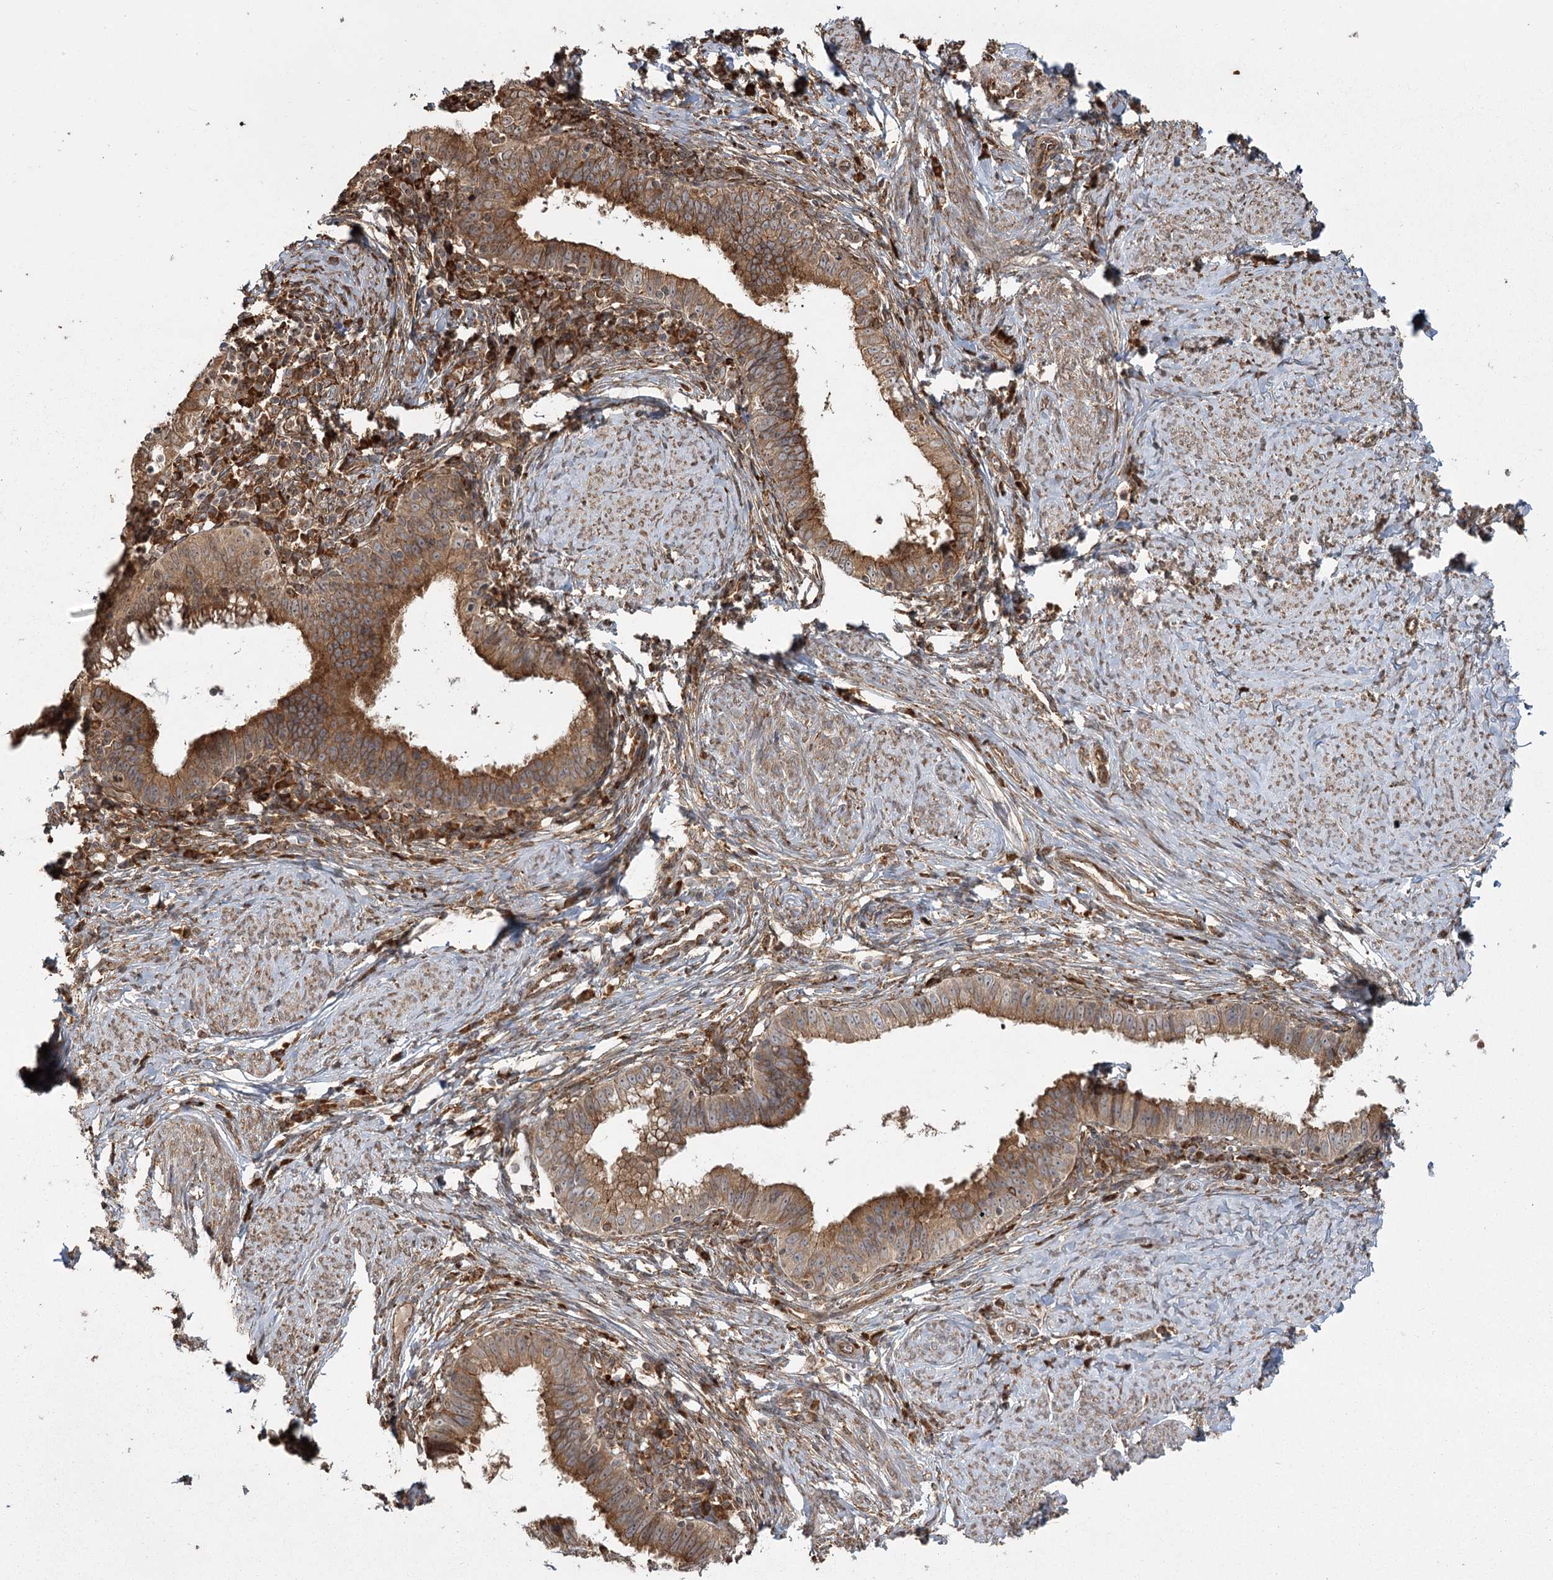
{"staining": {"intensity": "moderate", "quantity": ">75%", "location": "cytoplasmic/membranous"}, "tissue": "cervical cancer", "cell_type": "Tumor cells", "image_type": "cancer", "snomed": [{"axis": "morphology", "description": "Adenocarcinoma, NOS"}, {"axis": "topography", "description": "Cervix"}], "caption": "This photomicrograph exhibits immunohistochemistry staining of cervical cancer (adenocarcinoma), with medium moderate cytoplasmic/membranous positivity in approximately >75% of tumor cells.", "gene": "FAM13A", "patient": {"sex": "female", "age": 36}}